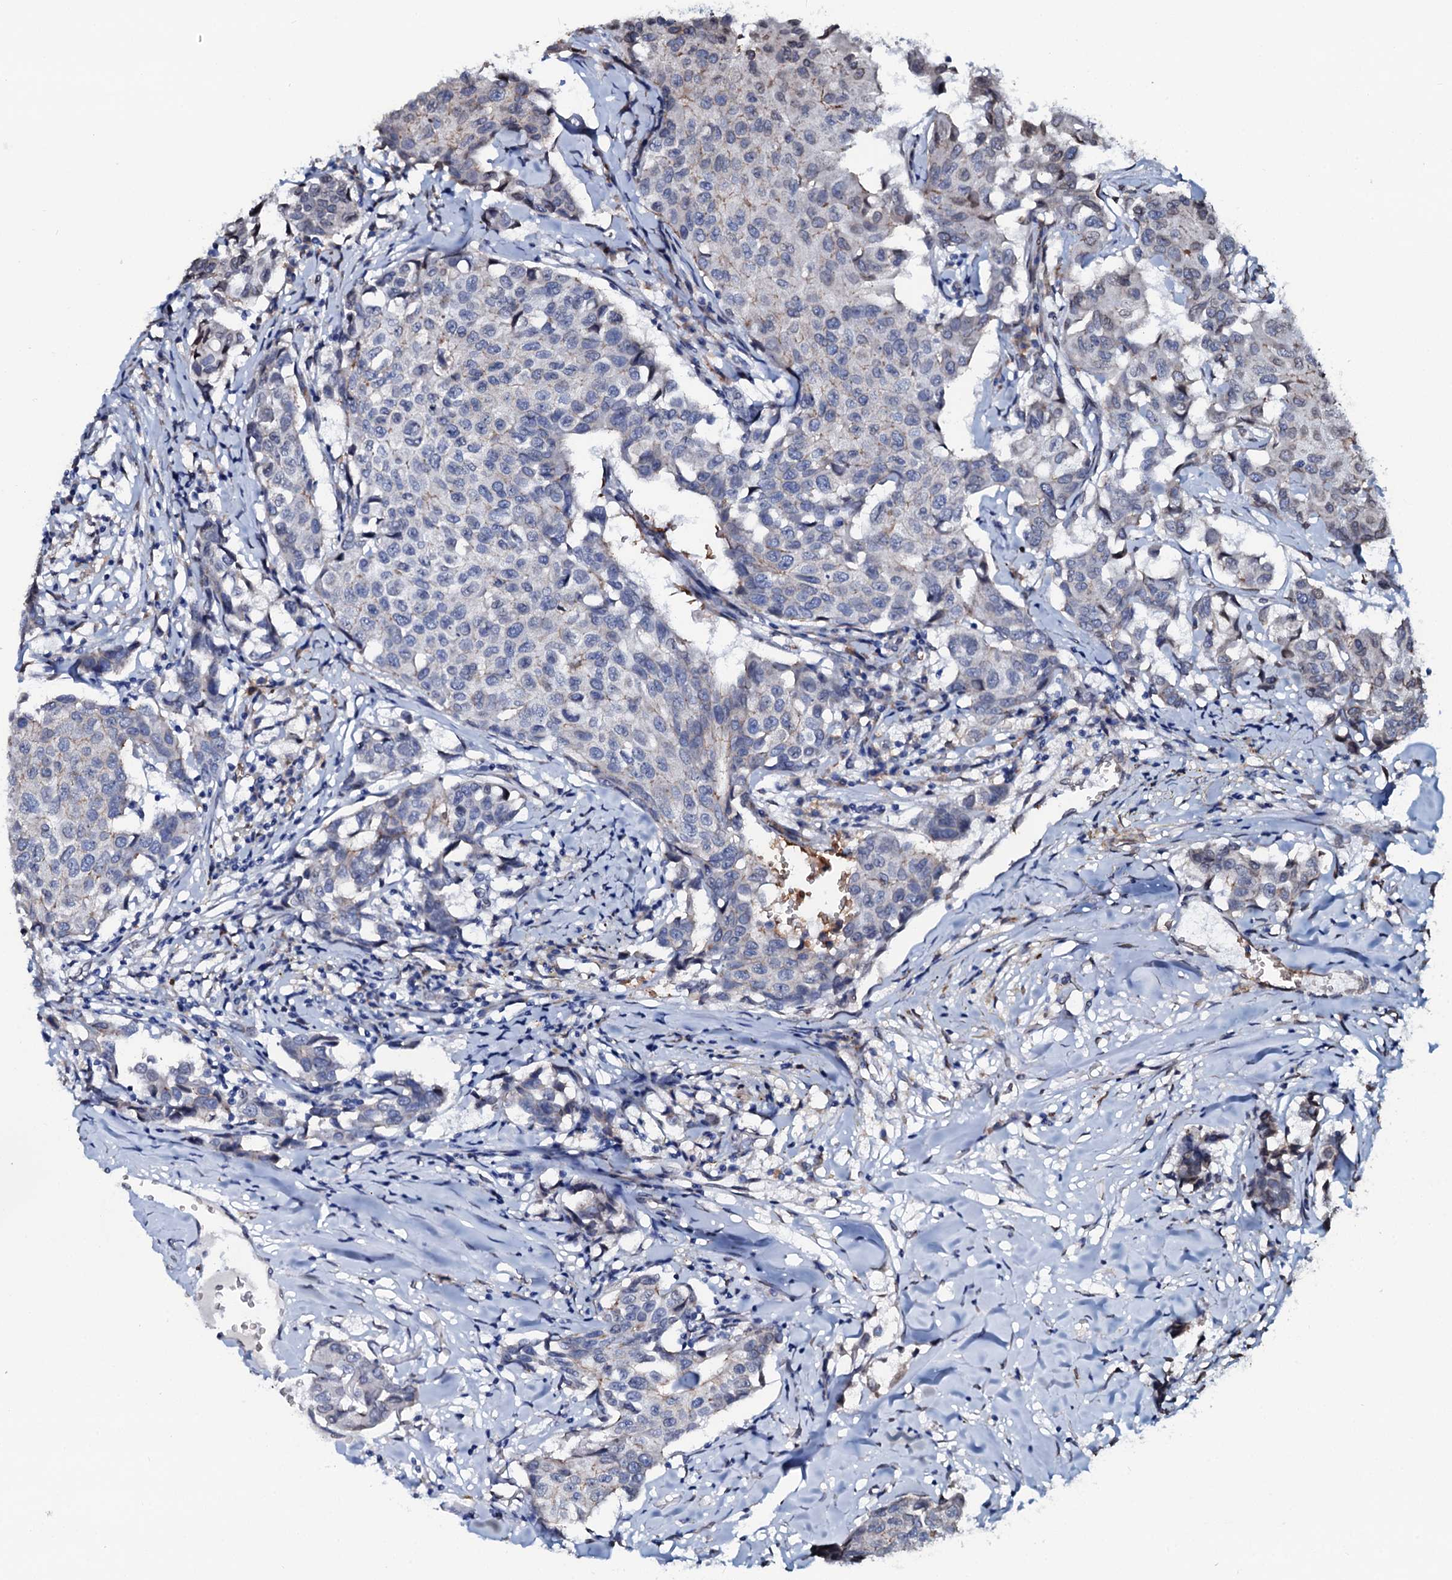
{"staining": {"intensity": "negative", "quantity": "none", "location": "none"}, "tissue": "breast cancer", "cell_type": "Tumor cells", "image_type": "cancer", "snomed": [{"axis": "morphology", "description": "Duct carcinoma"}, {"axis": "topography", "description": "Breast"}], "caption": "Histopathology image shows no protein staining in tumor cells of breast cancer tissue.", "gene": "NRP2", "patient": {"sex": "female", "age": 80}}